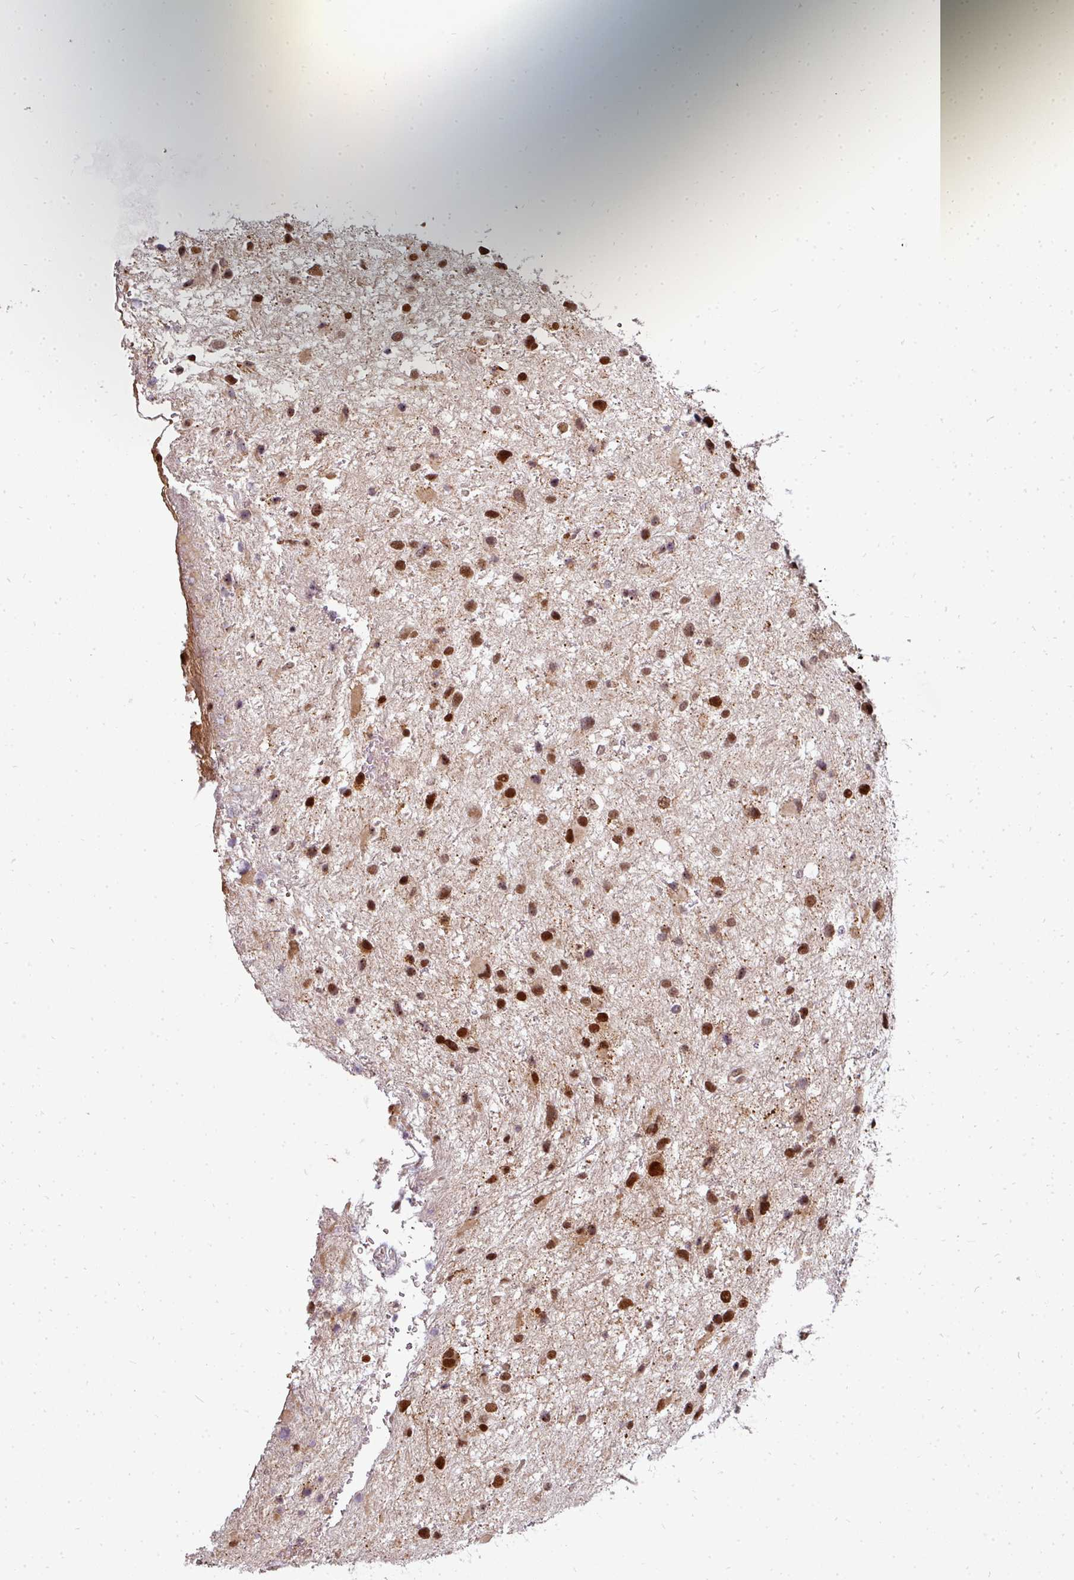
{"staining": {"intensity": "moderate", "quantity": ">75%", "location": "nuclear"}, "tissue": "glioma", "cell_type": "Tumor cells", "image_type": "cancer", "snomed": [{"axis": "morphology", "description": "Glioma, malignant, Low grade"}, {"axis": "topography", "description": "Brain"}], "caption": "Human glioma stained with a protein marker exhibits moderate staining in tumor cells.", "gene": "PATZ1", "patient": {"sex": "female", "age": 32}}